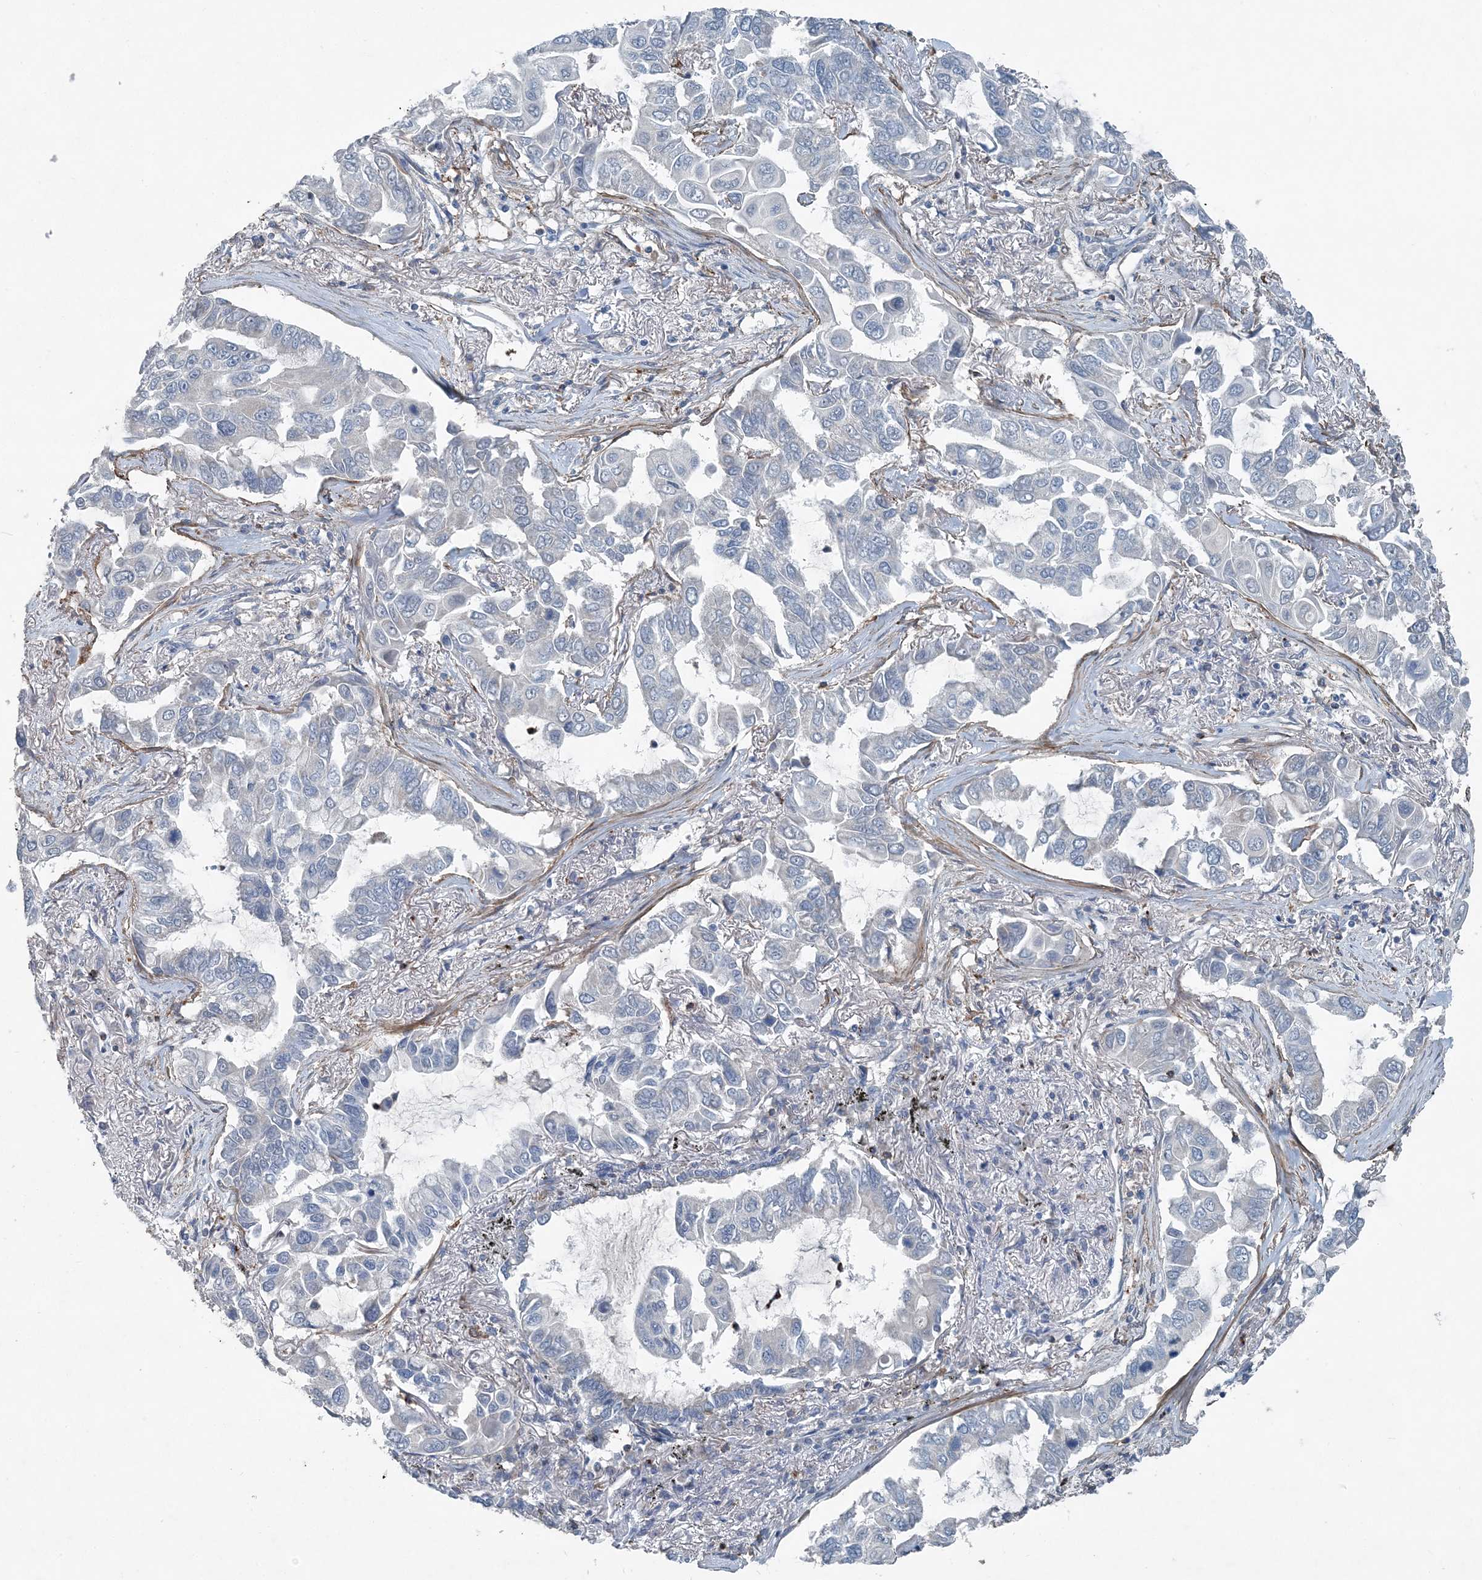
{"staining": {"intensity": "negative", "quantity": "none", "location": "none"}, "tissue": "lung cancer", "cell_type": "Tumor cells", "image_type": "cancer", "snomed": [{"axis": "morphology", "description": "Adenocarcinoma, NOS"}, {"axis": "topography", "description": "Lung"}], "caption": "This histopathology image is of lung cancer (adenocarcinoma) stained with IHC to label a protein in brown with the nuclei are counter-stained blue. There is no staining in tumor cells. (DAB (3,3'-diaminobenzidine) immunohistochemistry (IHC), high magnification).", "gene": "DGUOK", "patient": {"sex": "male", "age": 64}}